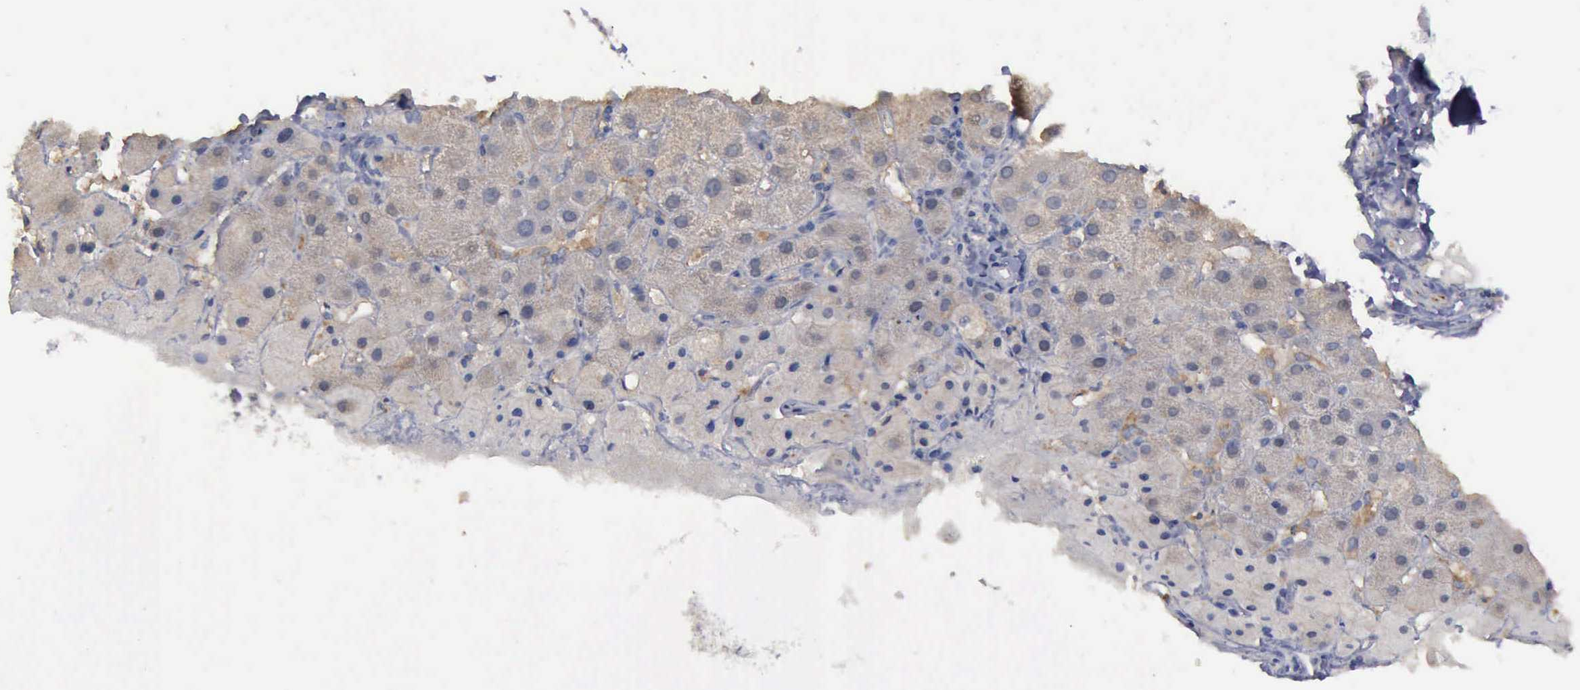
{"staining": {"intensity": "weak", "quantity": "25%-75%", "location": "cytoplasmic/membranous"}, "tissue": "liver cancer", "cell_type": "Tumor cells", "image_type": "cancer", "snomed": [{"axis": "morphology", "description": "Cholangiocarcinoma"}, {"axis": "topography", "description": "Liver"}], "caption": "This is an image of immunohistochemistry staining of cholangiocarcinoma (liver), which shows weak positivity in the cytoplasmic/membranous of tumor cells.", "gene": "PHKA1", "patient": {"sex": "female", "age": 79}}